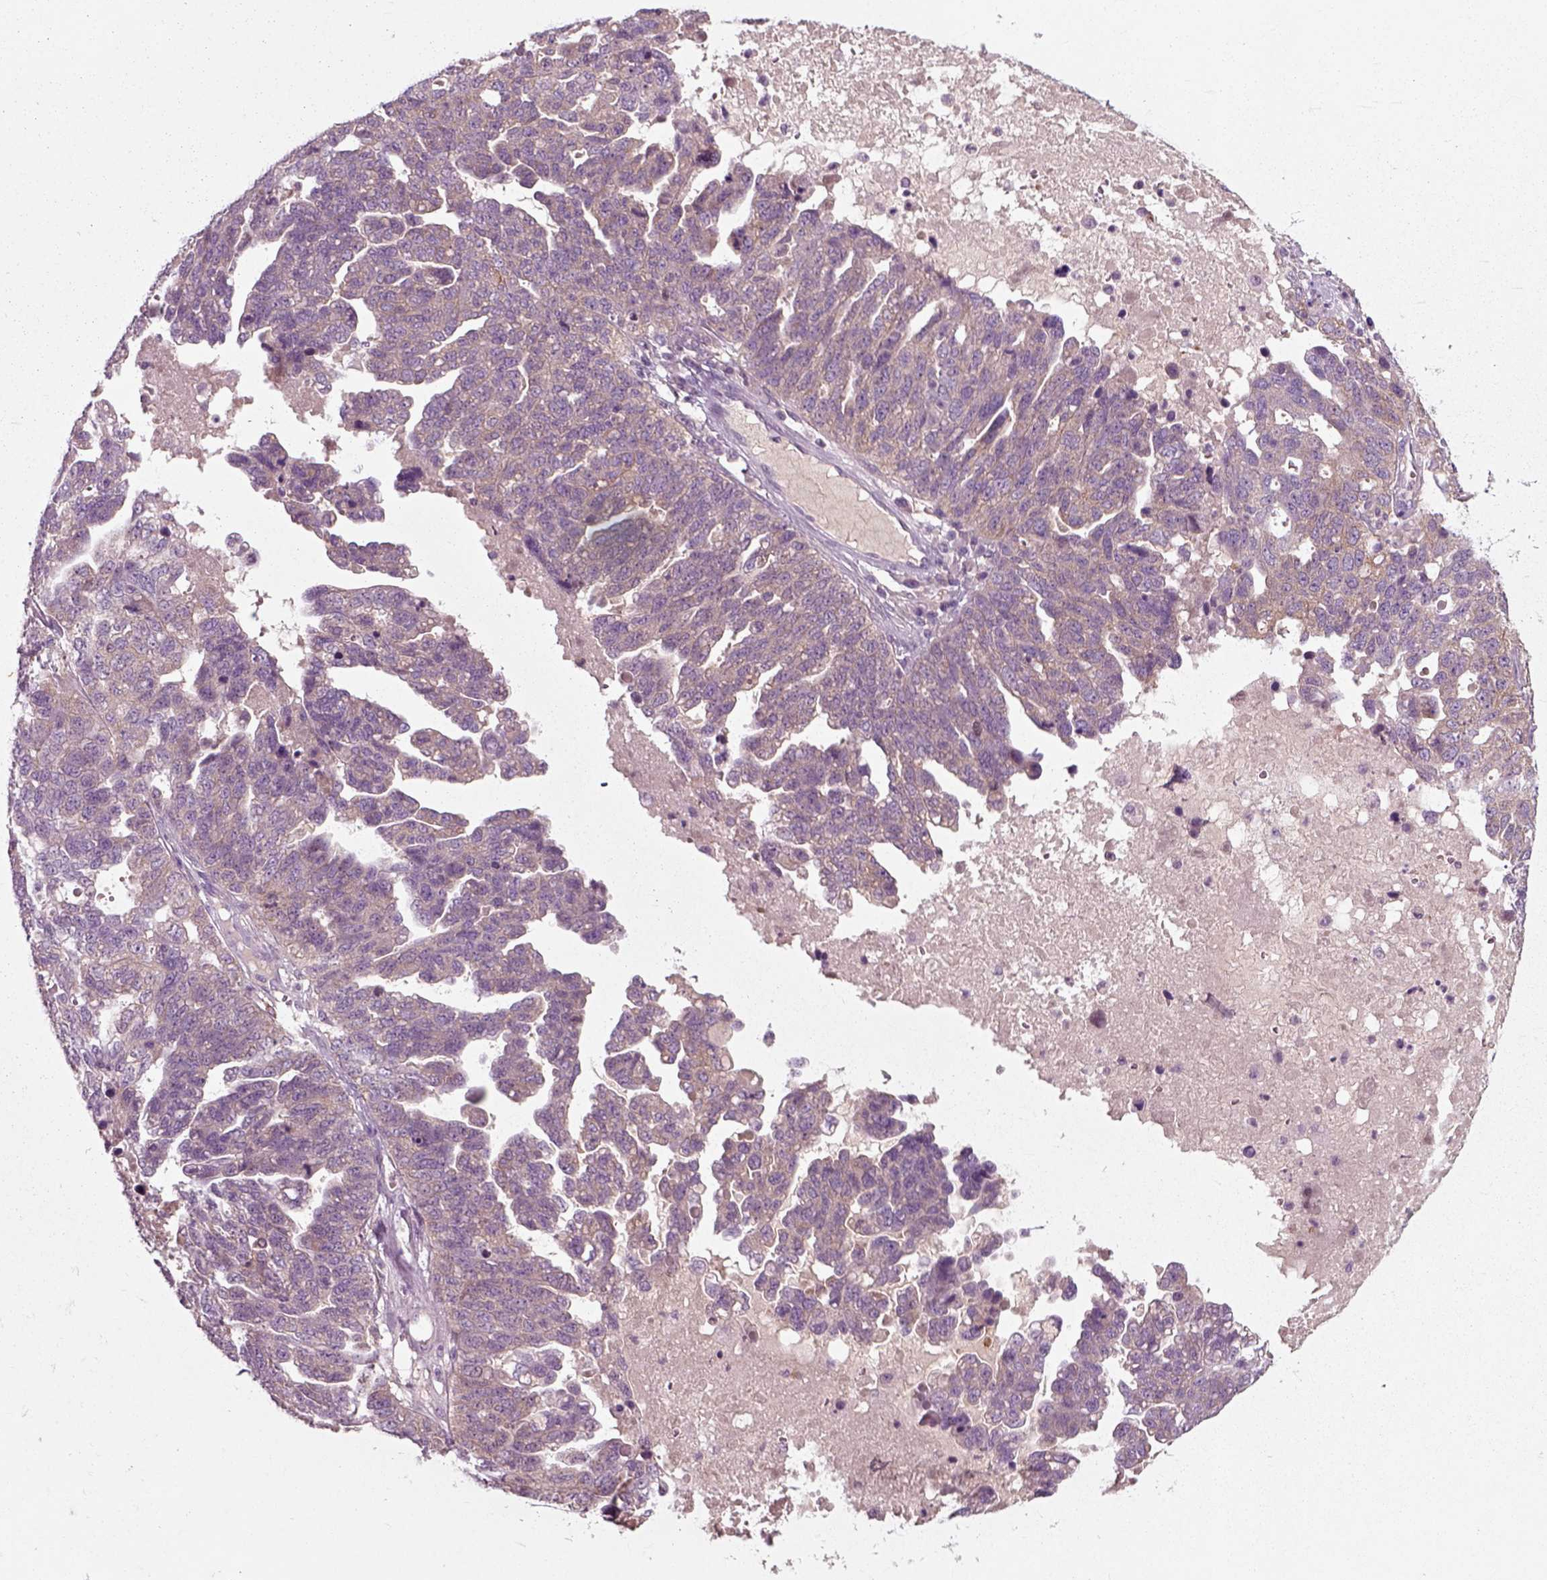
{"staining": {"intensity": "weak", "quantity": ">75%", "location": "cytoplasmic/membranous"}, "tissue": "ovarian cancer", "cell_type": "Tumor cells", "image_type": "cancer", "snomed": [{"axis": "morphology", "description": "Cystadenocarcinoma, serous, NOS"}, {"axis": "topography", "description": "Ovary"}], "caption": "About >75% of tumor cells in ovarian cancer display weak cytoplasmic/membranous protein positivity as visualized by brown immunohistochemical staining.", "gene": "RND2", "patient": {"sex": "female", "age": 71}}